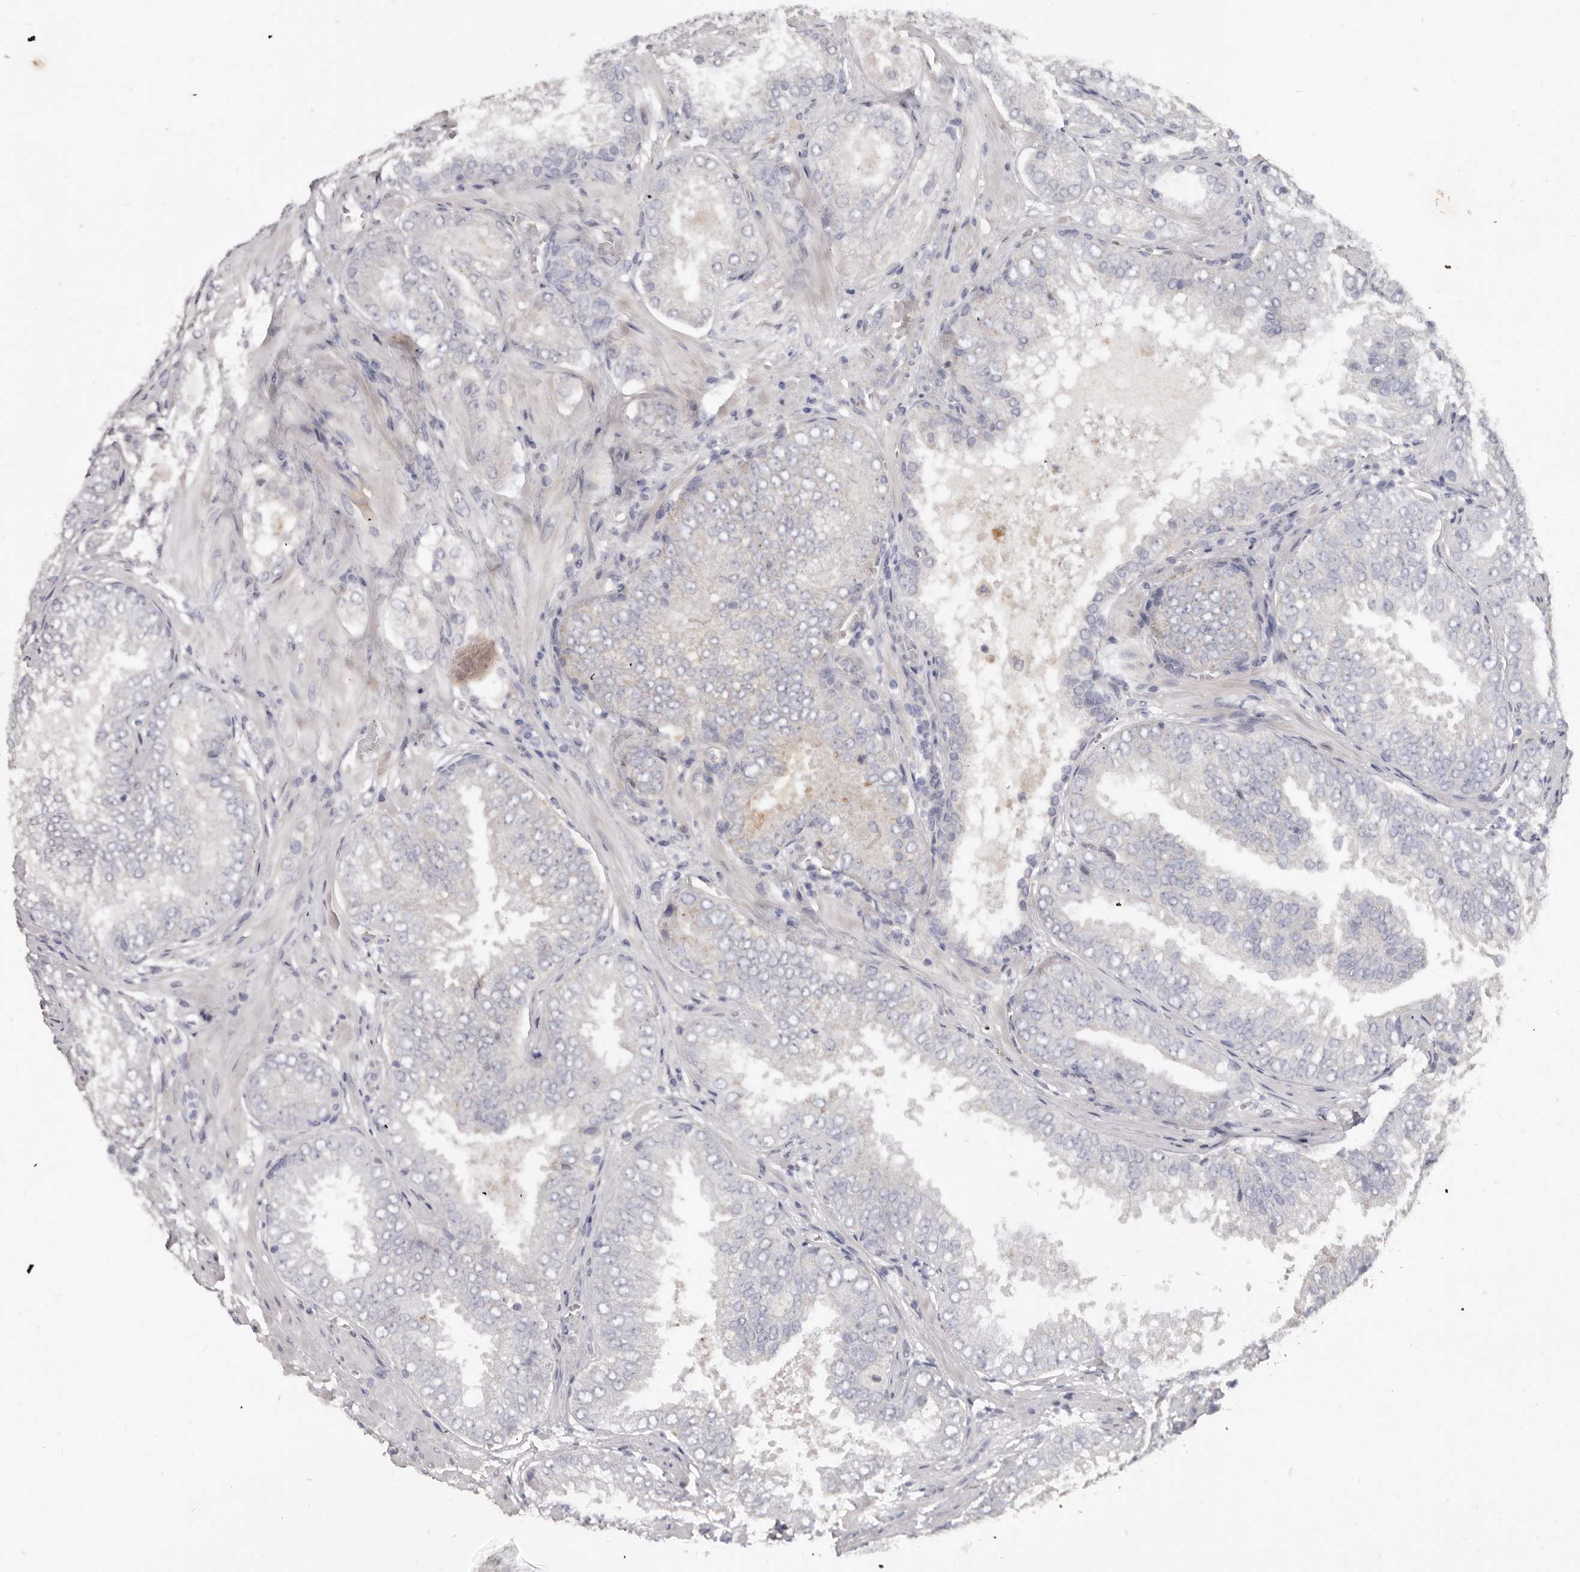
{"staining": {"intensity": "negative", "quantity": "none", "location": "none"}, "tissue": "prostate cancer", "cell_type": "Tumor cells", "image_type": "cancer", "snomed": [{"axis": "morphology", "description": "Adenocarcinoma, High grade"}, {"axis": "topography", "description": "Prostate"}], "caption": "Adenocarcinoma (high-grade) (prostate) stained for a protein using immunohistochemistry displays no expression tumor cells.", "gene": "SPTA1", "patient": {"sex": "male", "age": 58}}